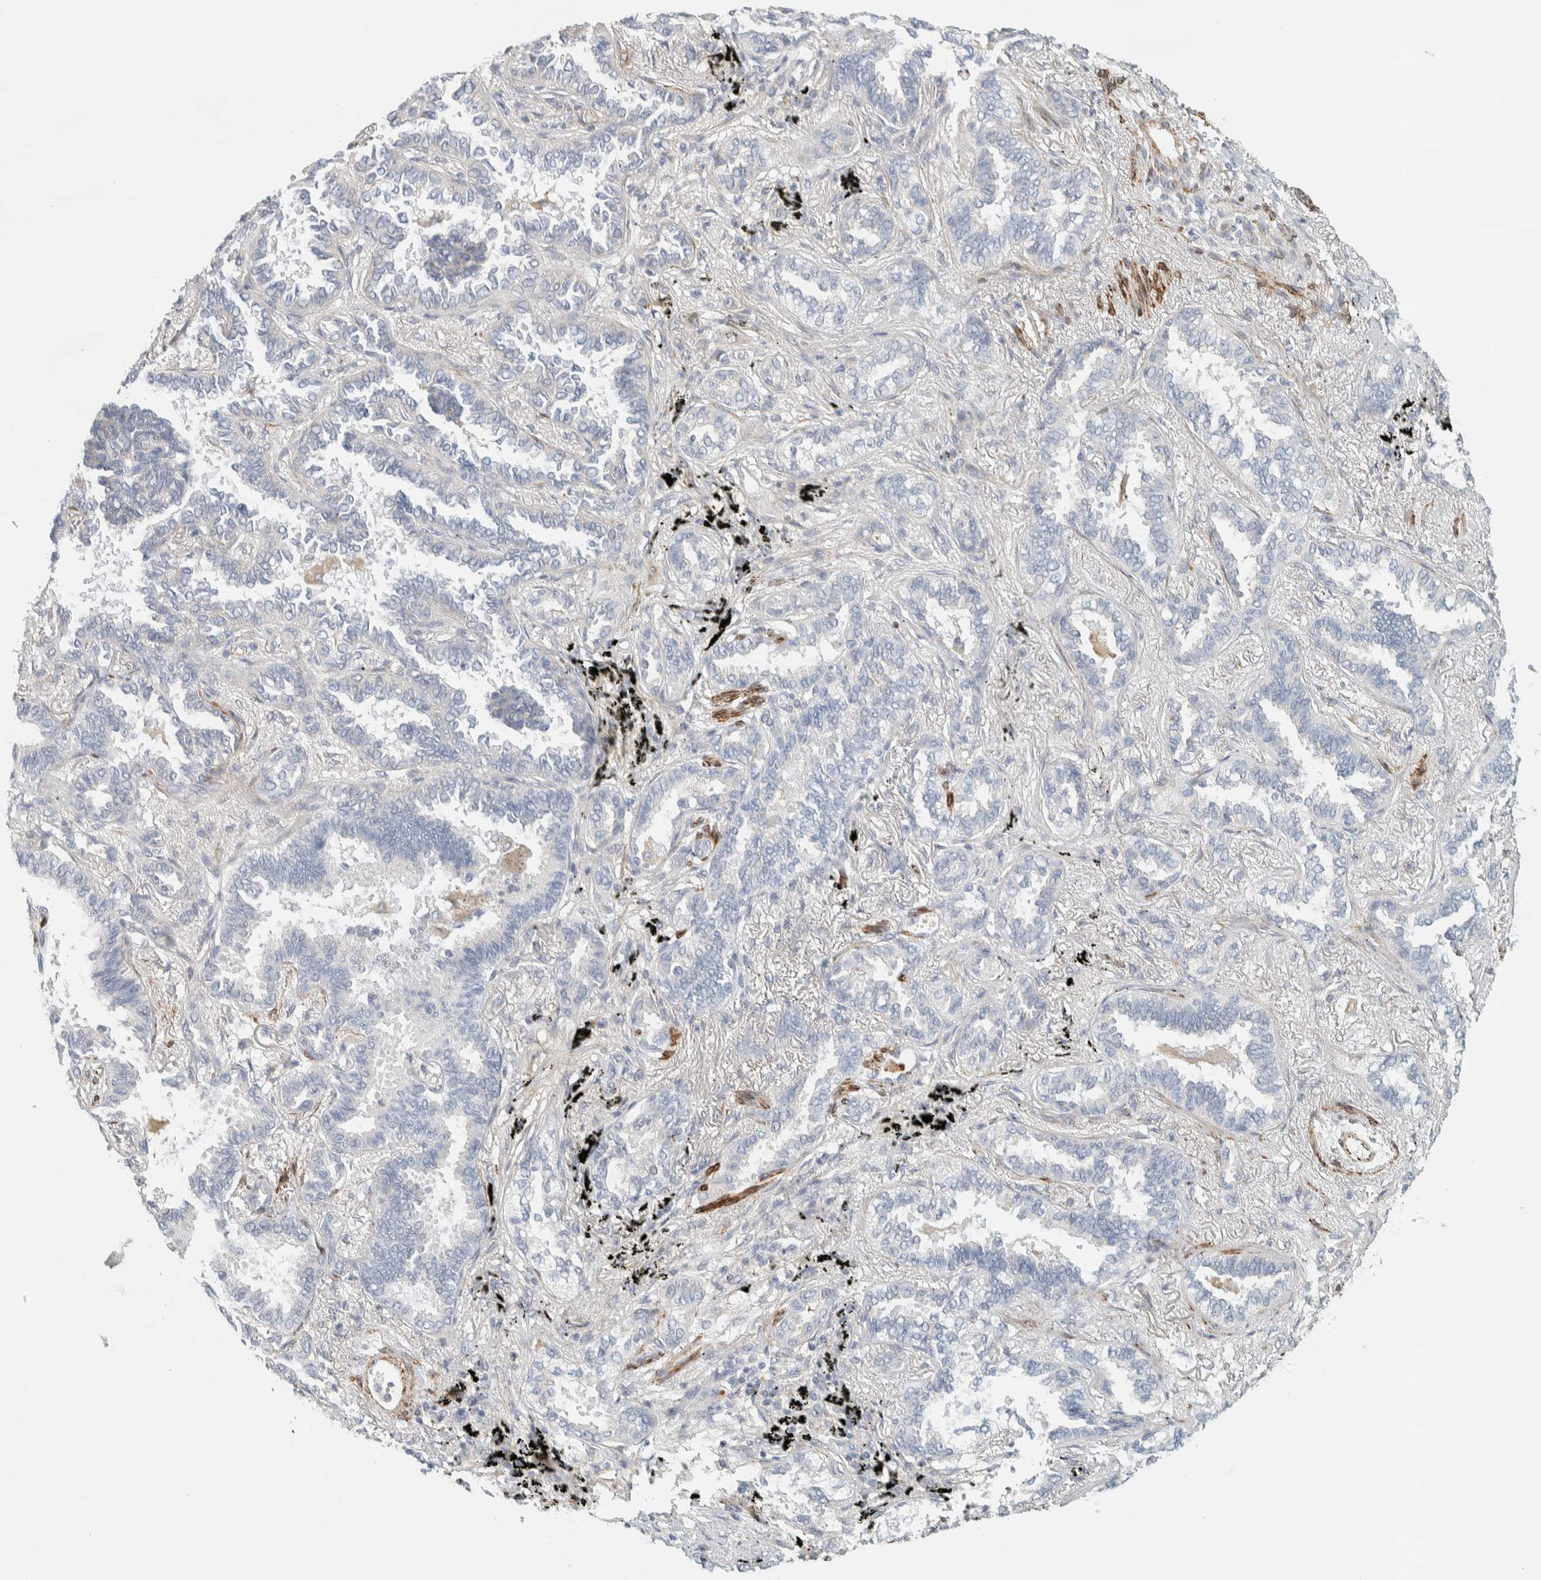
{"staining": {"intensity": "negative", "quantity": "none", "location": "none"}, "tissue": "lung cancer", "cell_type": "Tumor cells", "image_type": "cancer", "snomed": [{"axis": "morphology", "description": "Adenocarcinoma, NOS"}, {"axis": "topography", "description": "Lung"}], "caption": "Immunohistochemistry histopathology image of neoplastic tissue: human lung adenocarcinoma stained with DAB exhibits no significant protein expression in tumor cells. (Immunohistochemistry (ihc), brightfield microscopy, high magnification).", "gene": "CDR2", "patient": {"sex": "male", "age": 59}}